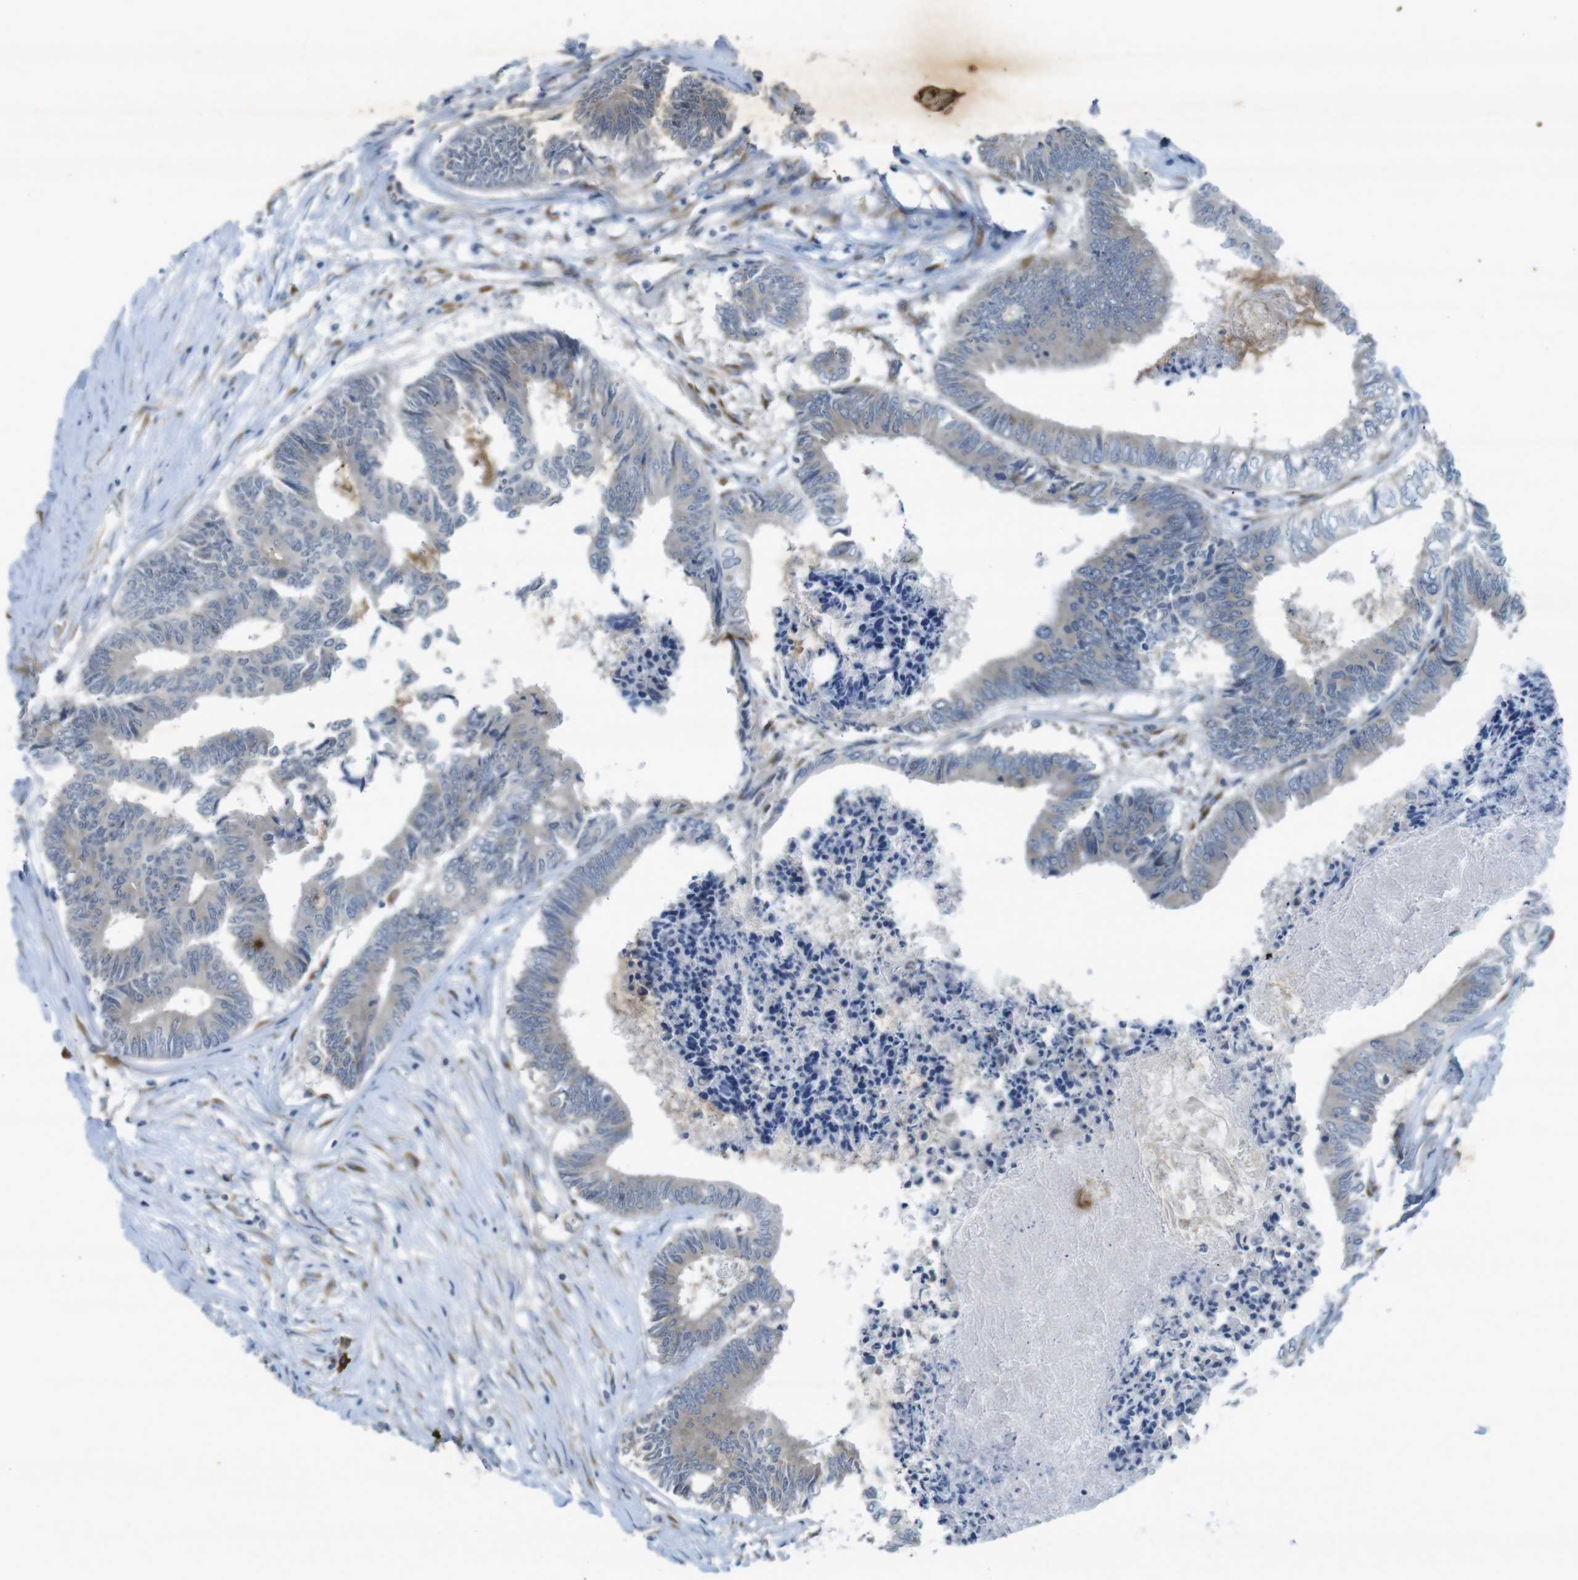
{"staining": {"intensity": "weak", "quantity": "<25%", "location": "cytoplasmic/membranous"}, "tissue": "colorectal cancer", "cell_type": "Tumor cells", "image_type": "cancer", "snomed": [{"axis": "morphology", "description": "Adenocarcinoma, NOS"}, {"axis": "topography", "description": "Rectum"}], "caption": "IHC of colorectal cancer shows no positivity in tumor cells. Brightfield microscopy of immunohistochemistry (IHC) stained with DAB (brown) and hematoxylin (blue), captured at high magnification.", "gene": "FLCN", "patient": {"sex": "male", "age": 63}}